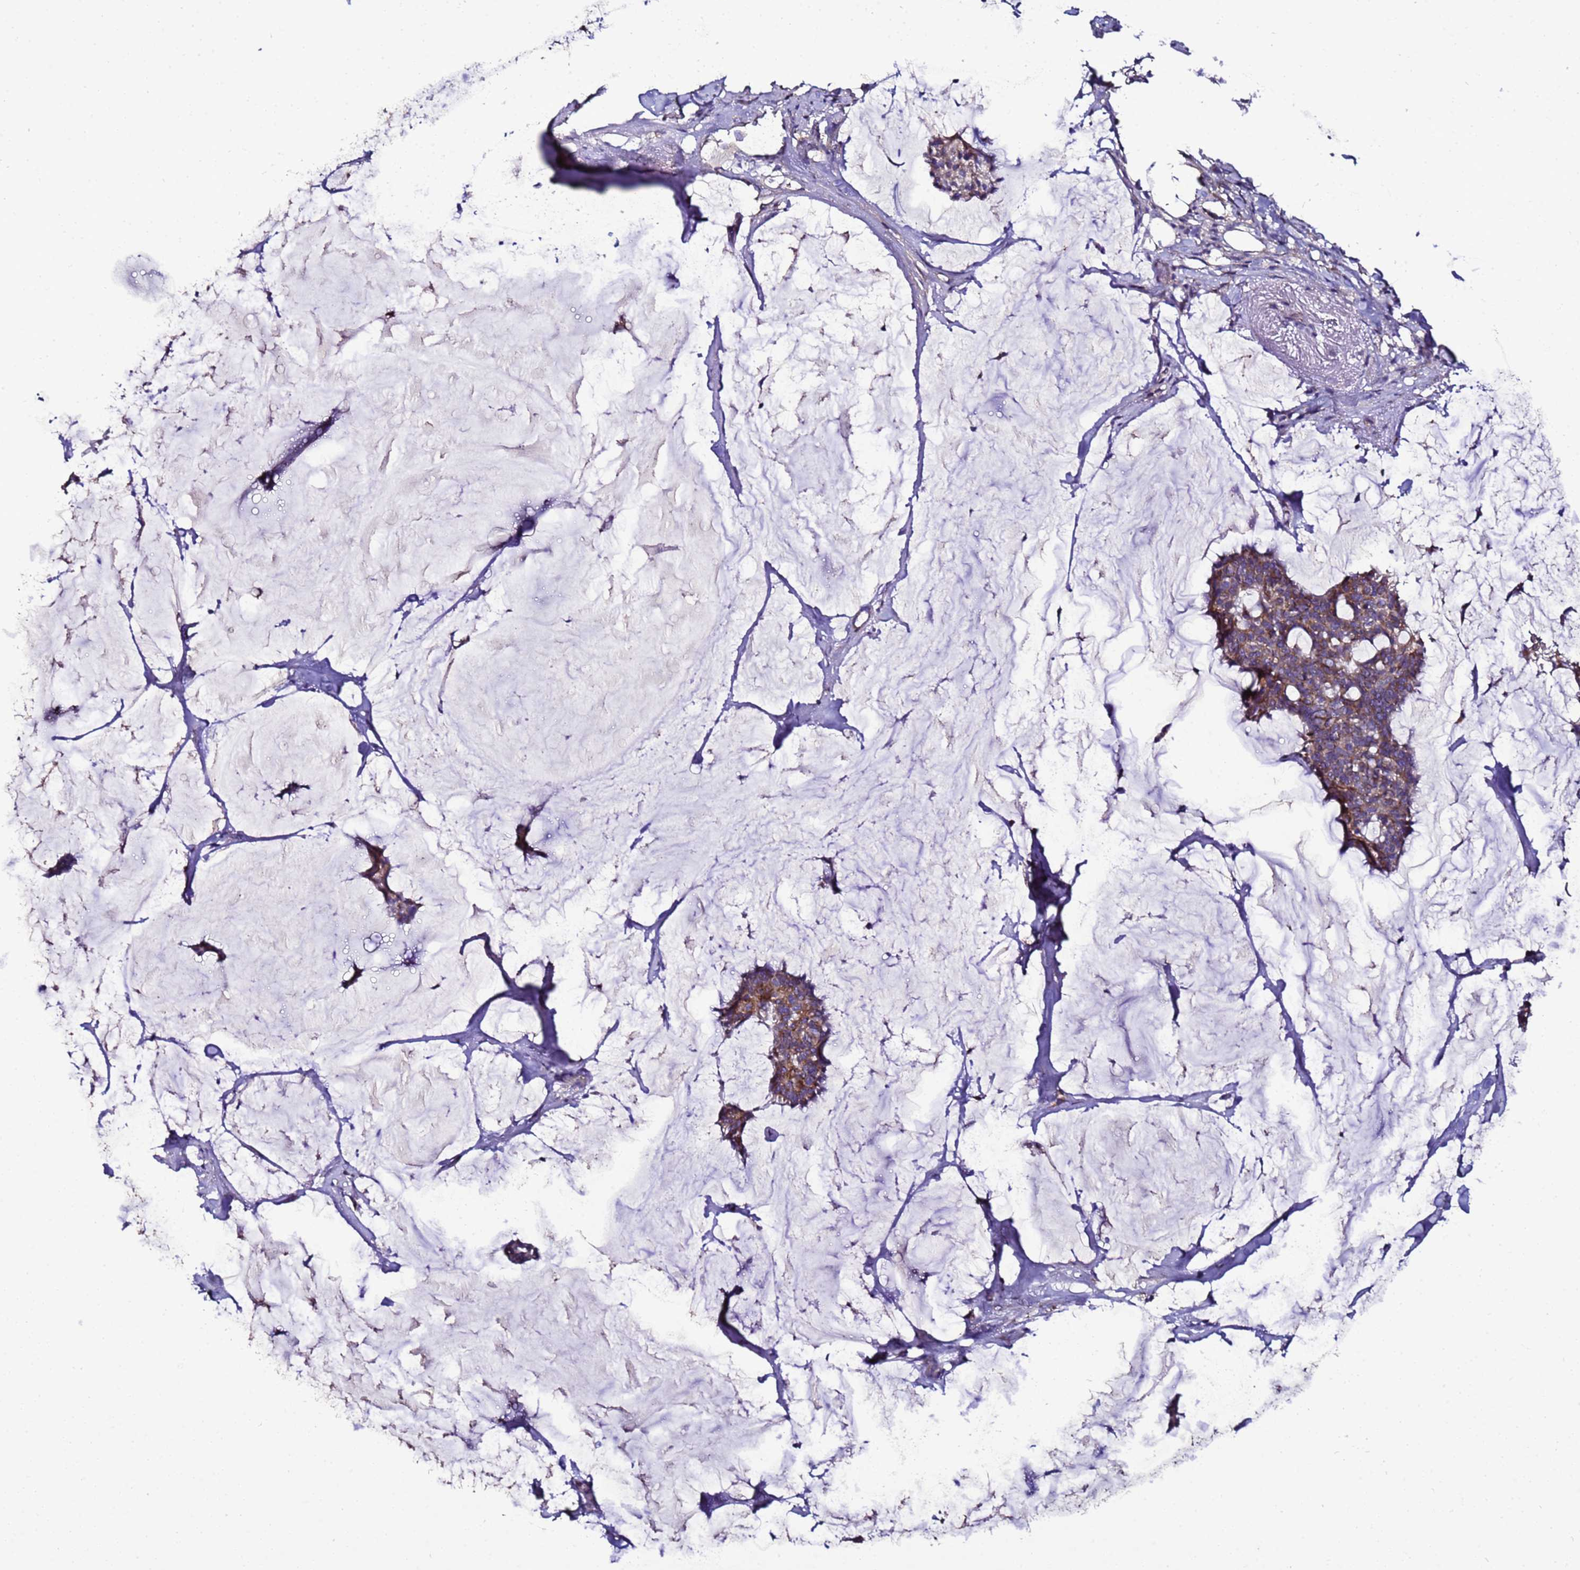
{"staining": {"intensity": "moderate", "quantity": "25%-75%", "location": "cytoplasmic/membranous"}, "tissue": "breast cancer", "cell_type": "Tumor cells", "image_type": "cancer", "snomed": [{"axis": "morphology", "description": "Duct carcinoma"}, {"axis": "topography", "description": "Breast"}], "caption": "Immunohistochemistry (IHC) histopathology image of infiltrating ductal carcinoma (breast) stained for a protein (brown), which displays medium levels of moderate cytoplasmic/membranous staining in about 25%-75% of tumor cells.", "gene": "HIGD2A", "patient": {"sex": "female", "age": 93}}